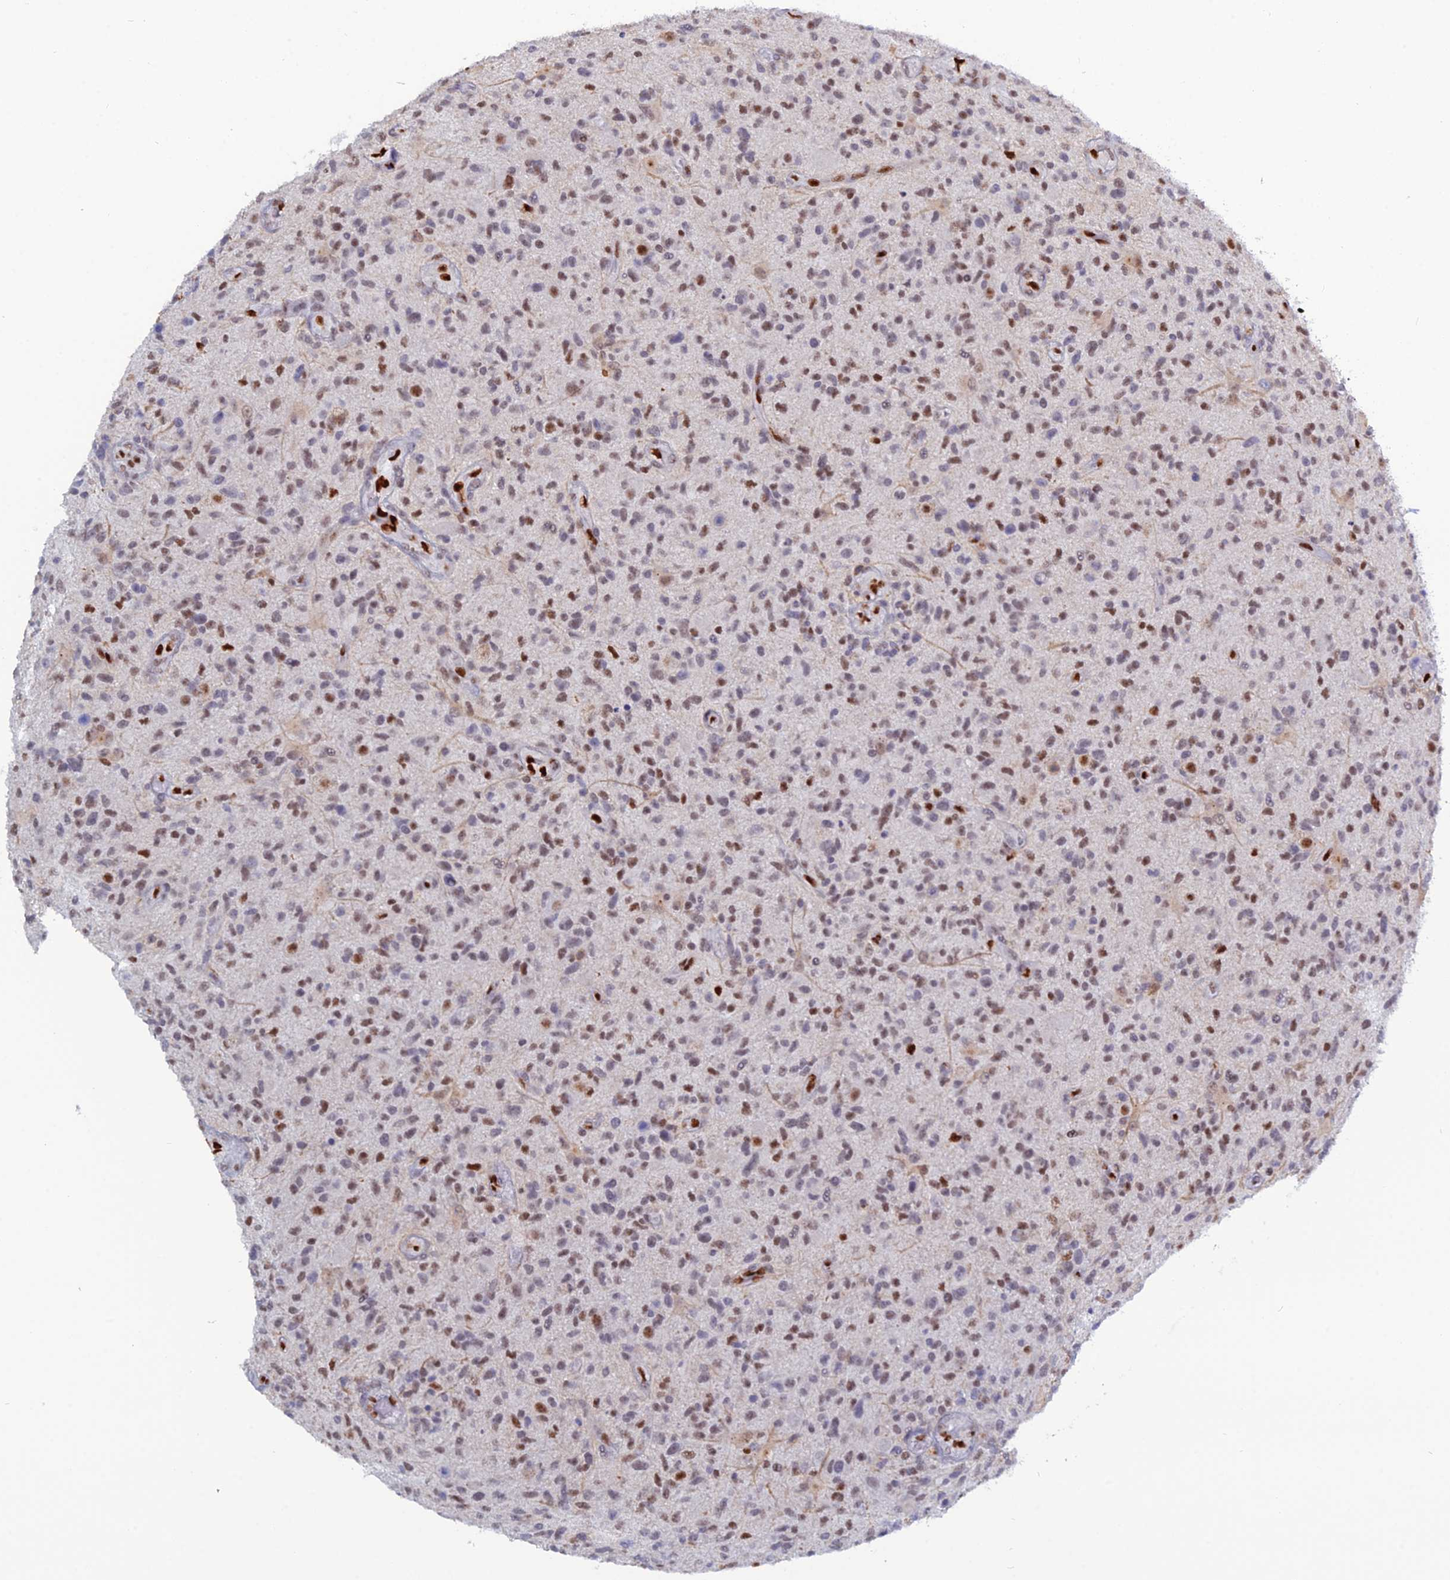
{"staining": {"intensity": "moderate", "quantity": "25%-75%", "location": "nuclear"}, "tissue": "glioma", "cell_type": "Tumor cells", "image_type": "cancer", "snomed": [{"axis": "morphology", "description": "Glioma, malignant, High grade"}, {"axis": "topography", "description": "Brain"}], "caption": "The micrograph reveals a brown stain indicating the presence of a protein in the nuclear of tumor cells in glioma.", "gene": "NOL4L", "patient": {"sex": "male", "age": 47}}